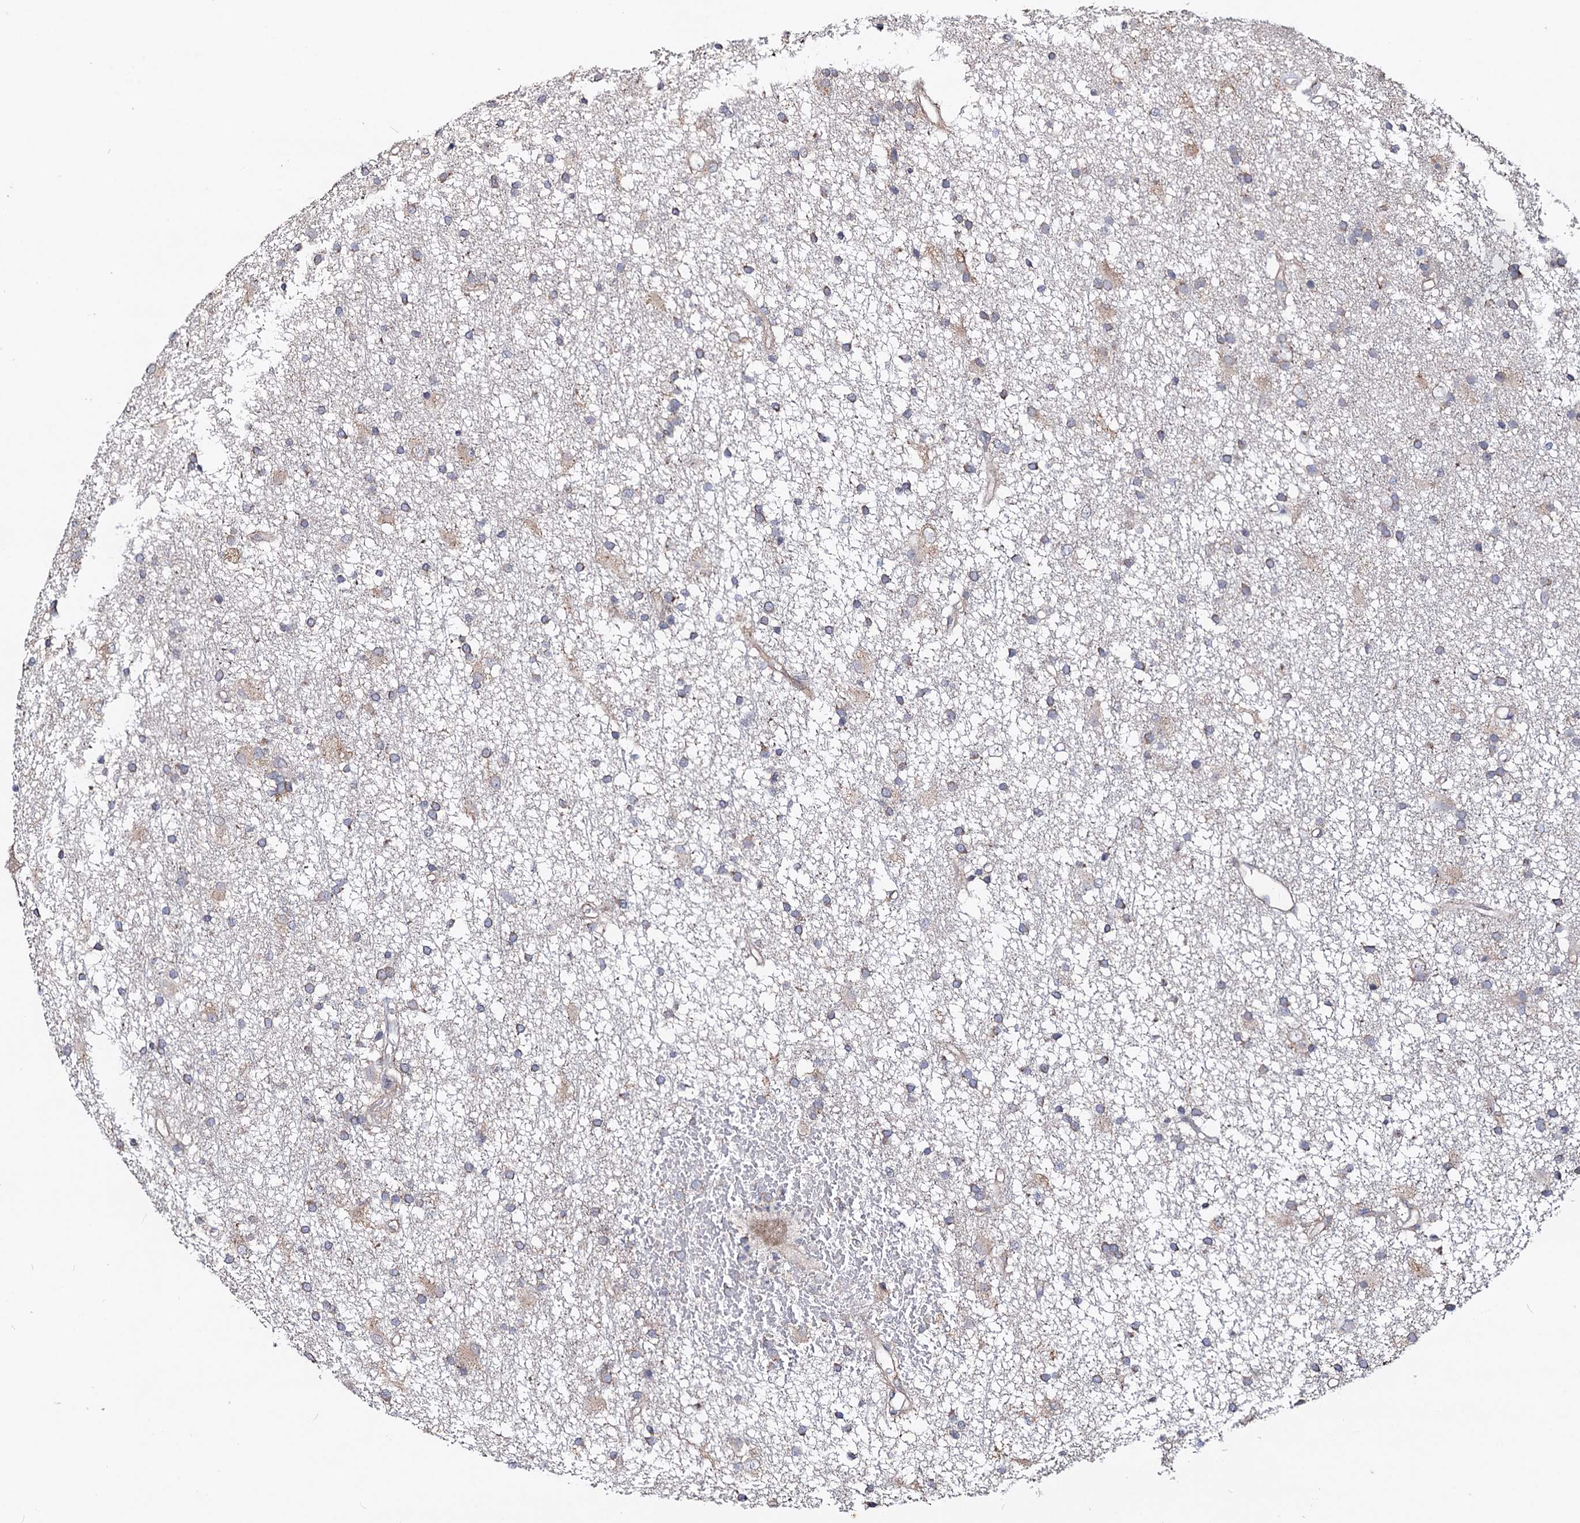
{"staining": {"intensity": "negative", "quantity": "none", "location": "none"}, "tissue": "glioma", "cell_type": "Tumor cells", "image_type": "cancer", "snomed": [{"axis": "morphology", "description": "Glioma, malignant, High grade"}, {"axis": "topography", "description": "Brain"}], "caption": "An image of human glioma is negative for staining in tumor cells.", "gene": "DYDC1", "patient": {"sex": "male", "age": 77}}